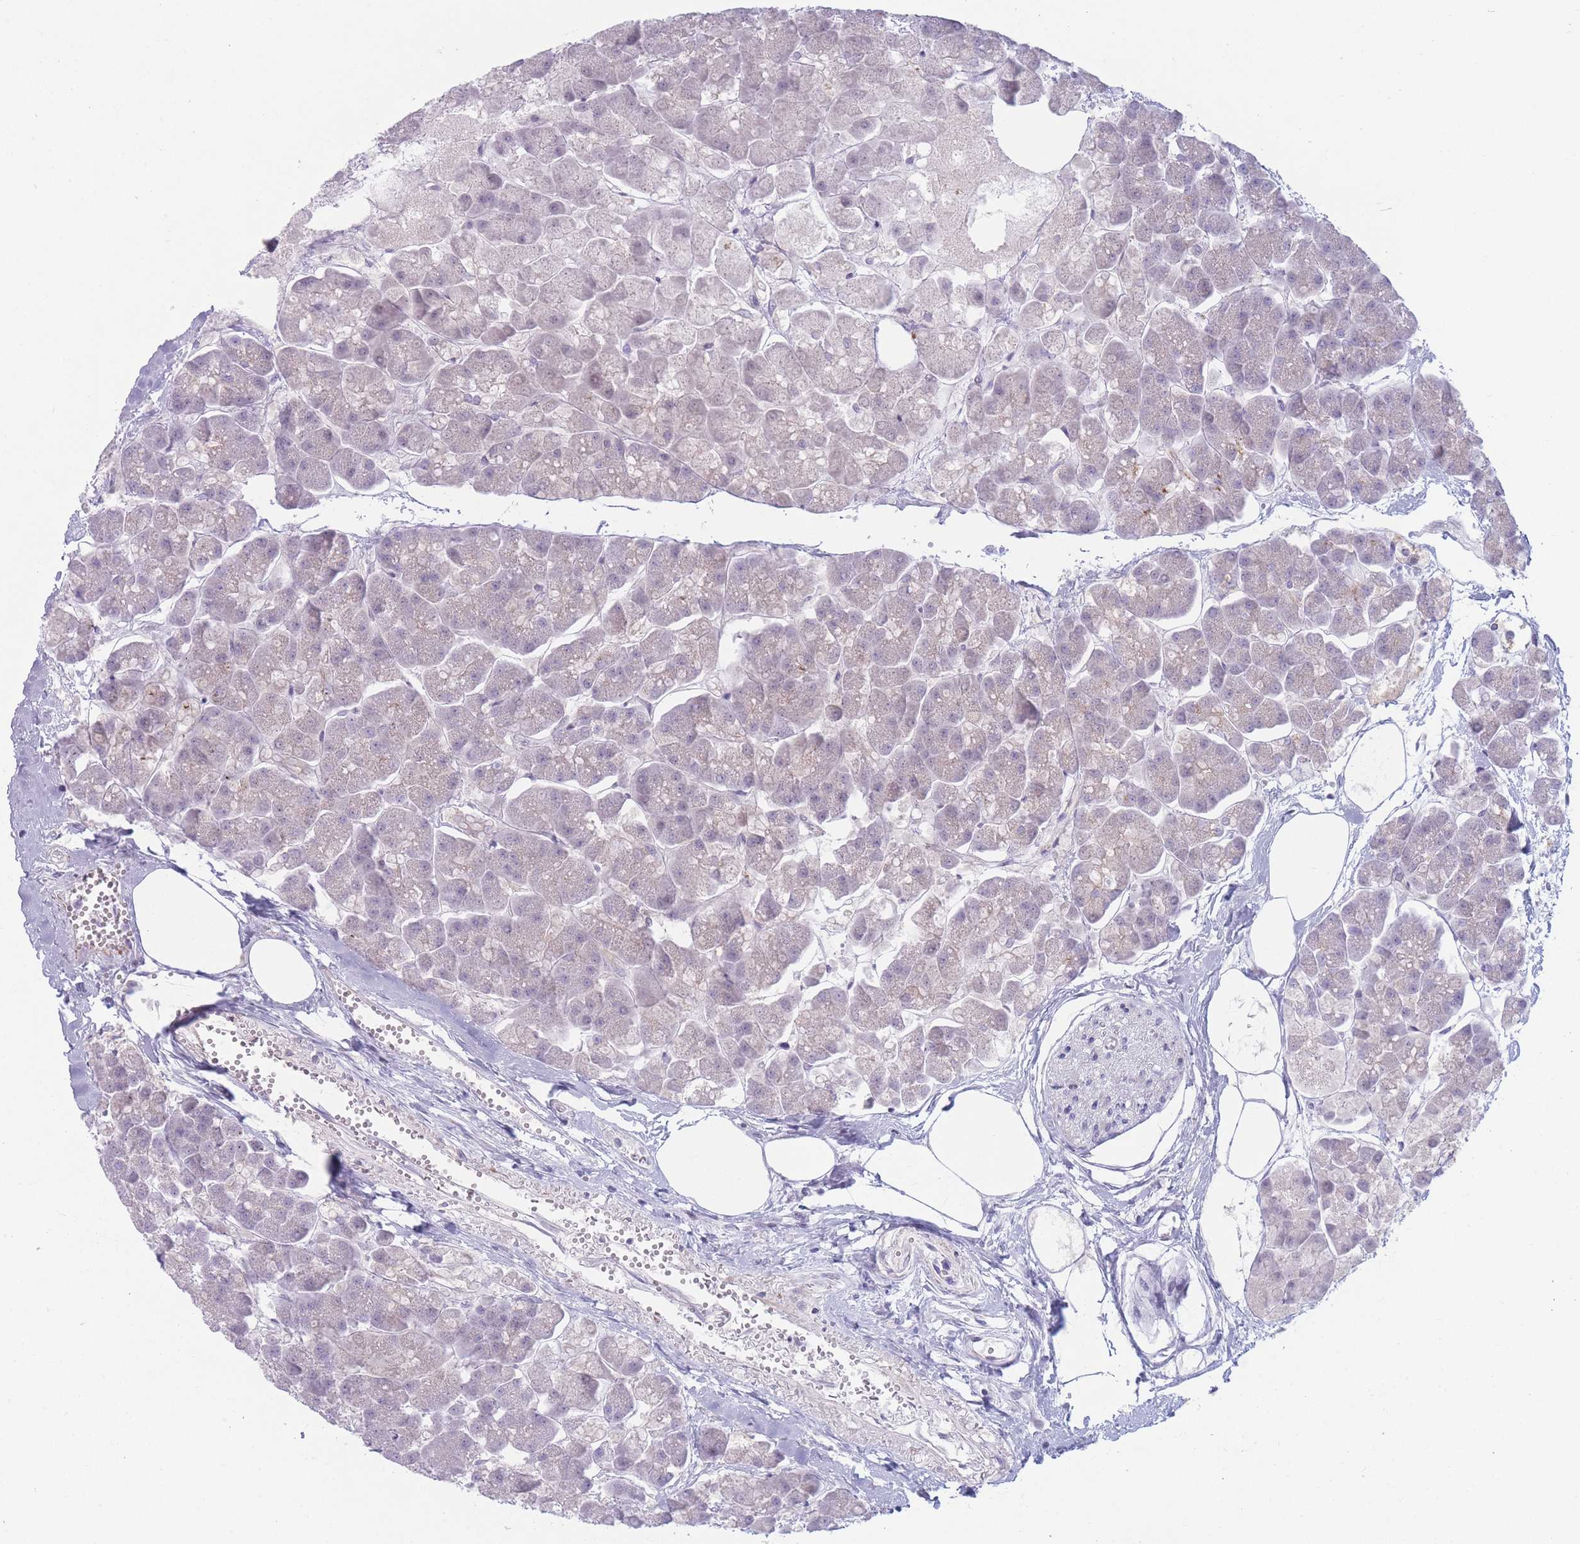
{"staining": {"intensity": "negative", "quantity": "none", "location": "none"}, "tissue": "pancreas", "cell_type": "Exocrine glandular cells", "image_type": "normal", "snomed": [{"axis": "morphology", "description": "Normal tissue, NOS"}, {"axis": "topography", "description": "Pancreas"}, {"axis": "topography", "description": "Peripheral nerve tissue"}], "caption": "IHC micrograph of normal pancreas: human pancreas stained with DAB demonstrates no significant protein staining in exocrine glandular cells. (Stains: DAB (3,3'-diaminobenzidine) immunohistochemistry with hematoxylin counter stain, Microscopy: brightfield microscopy at high magnification).", "gene": "IFNA10", "patient": {"sex": "male", "age": 54}}